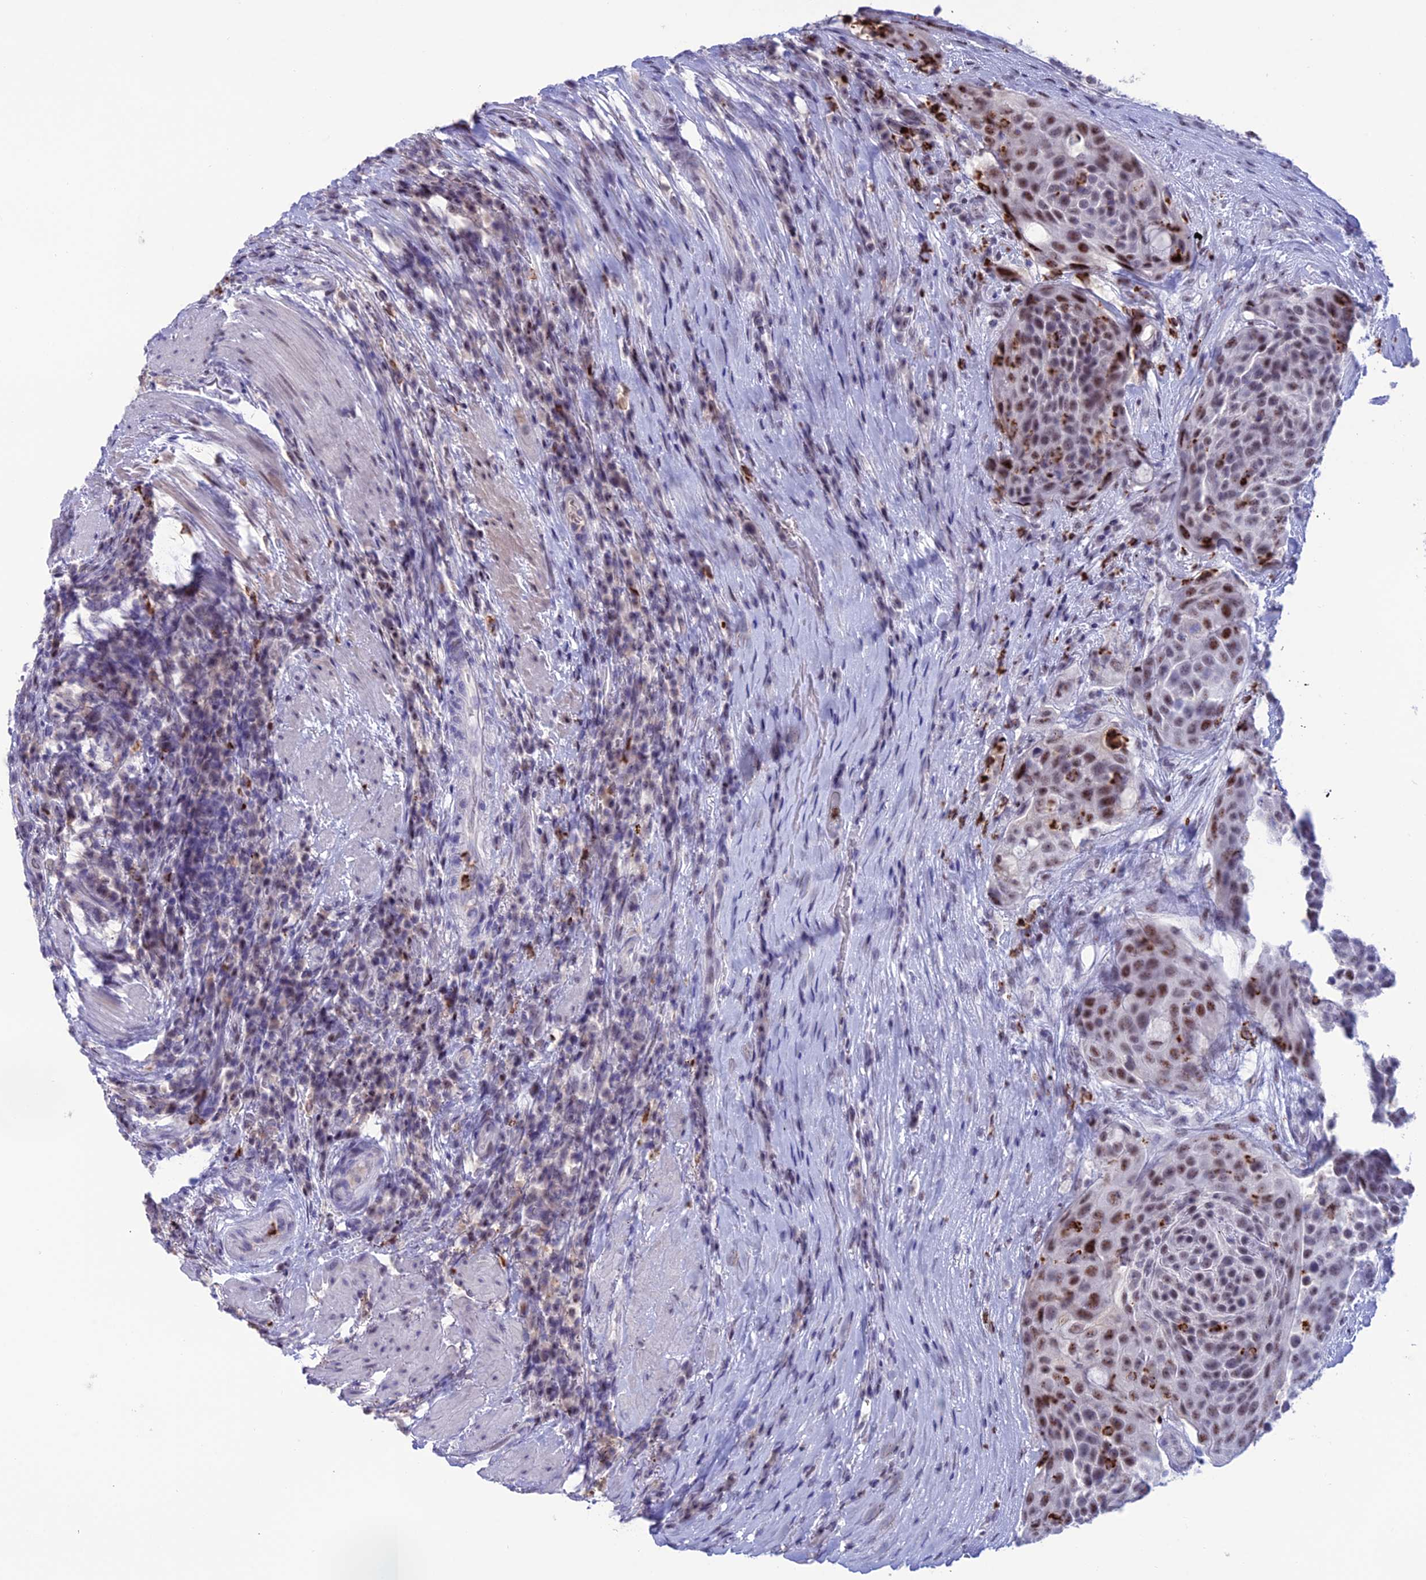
{"staining": {"intensity": "moderate", "quantity": "<25%", "location": "nuclear"}, "tissue": "urothelial cancer", "cell_type": "Tumor cells", "image_type": "cancer", "snomed": [{"axis": "morphology", "description": "Urothelial carcinoma, High grade"}, {"axis": "topography", "description": "Urinary bladder"}], "caption": "Moderate nuclear protein positivity is present in approximately <25% of tumor cells in urothelial cancer. Immunohistochemistry (ihc) stains the protein of interest in brown and the nuclei are stained blue.", "gene": "MFSD2B", "patient": {"sex": "female", "age": 63}}